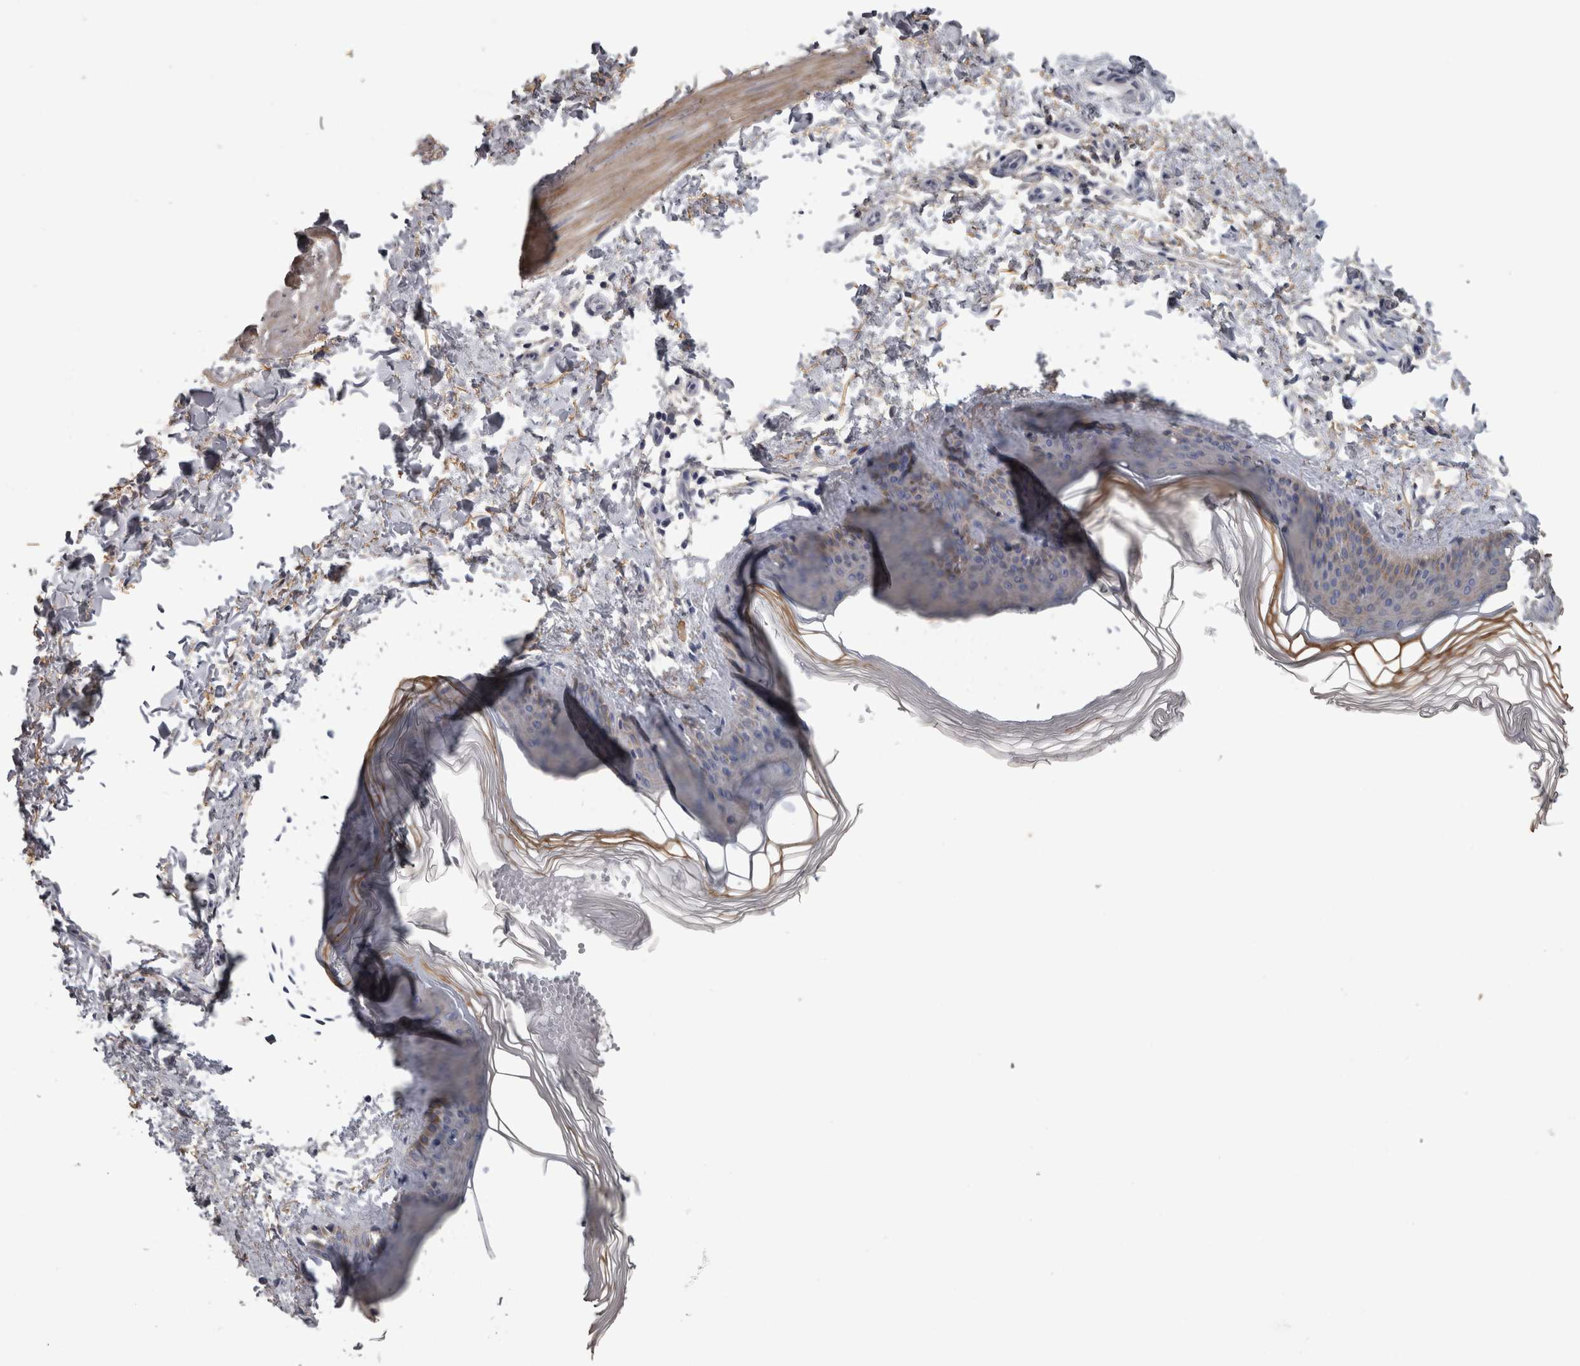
{"staining": {"intensity": "weak", "quantity": "25%-75%", "location": "cytoplasmic/membranous"}, "tissue": "skin", "cell_type": "Fibroblasts", "image_type": "normal", "snomed": [{"axis": "morphology", "description": "Normal tissue, NOS"}, {"axis": "topography", "description": "Skin"}], "caption": "Immunohistochemical staining of unremarkable human skin exhibits 25%-75% levels of weak cytoplasmic/membranous protein expression in about 25%-75% of fibroblasts.", "gene": "EFEMP2", "patient": {"sex": "female", "age": 27}}